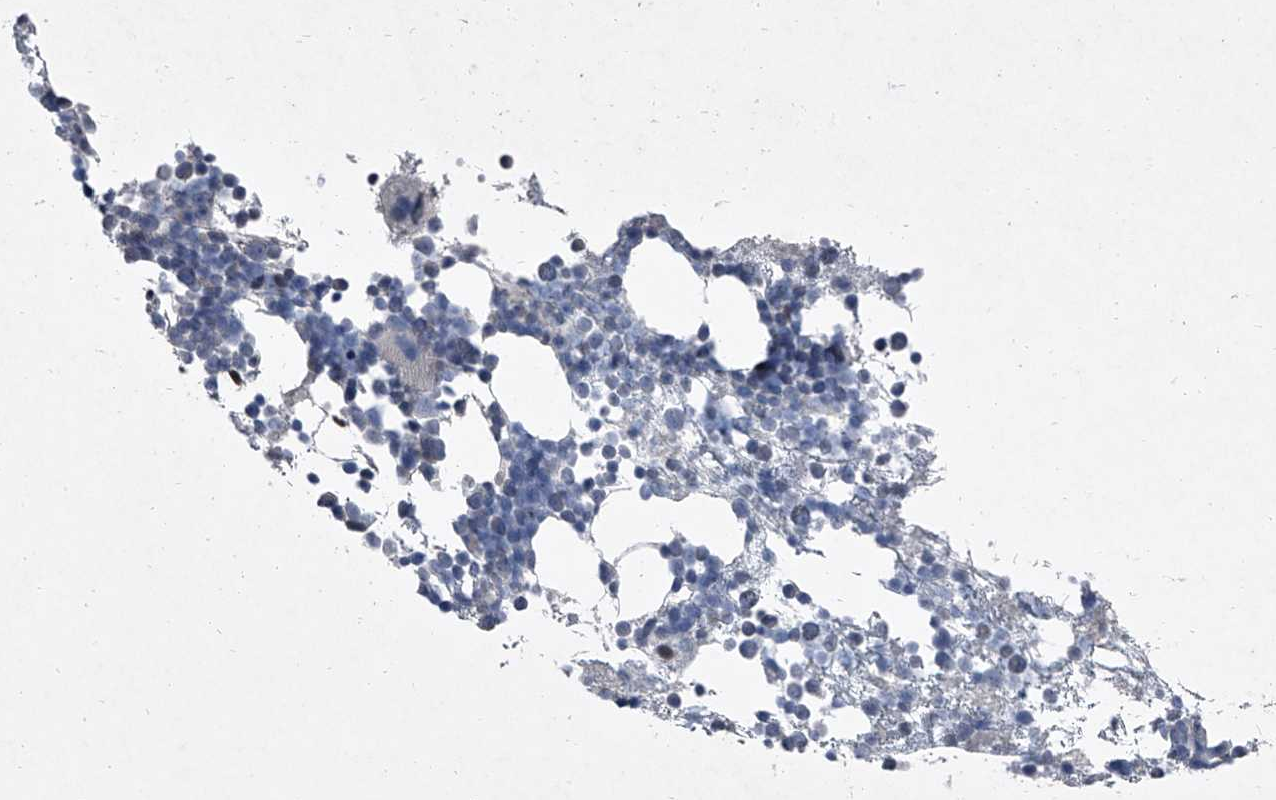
{"staining": {"intensity": "negative", "quantity": "none", "location": "none"}, "tissue": "bone marrow", "cell_type": "Hematopoietic cells", "image_type": "normal", "snomed": [{"axis": "morphology", "description": "Normal tissue, NOS"}, {"axis": "topography", "description": "Bone marrow"}], "caption": "Hematopoietic cells are negative for protein expression in benign human bone marrow. (DAB (3,3'-diaminobenzidine) IHC visualized using brightfield microscopy, high magnification).", "gene": "HEPHL1", "patient": {"sex": "female", "age": 57}}